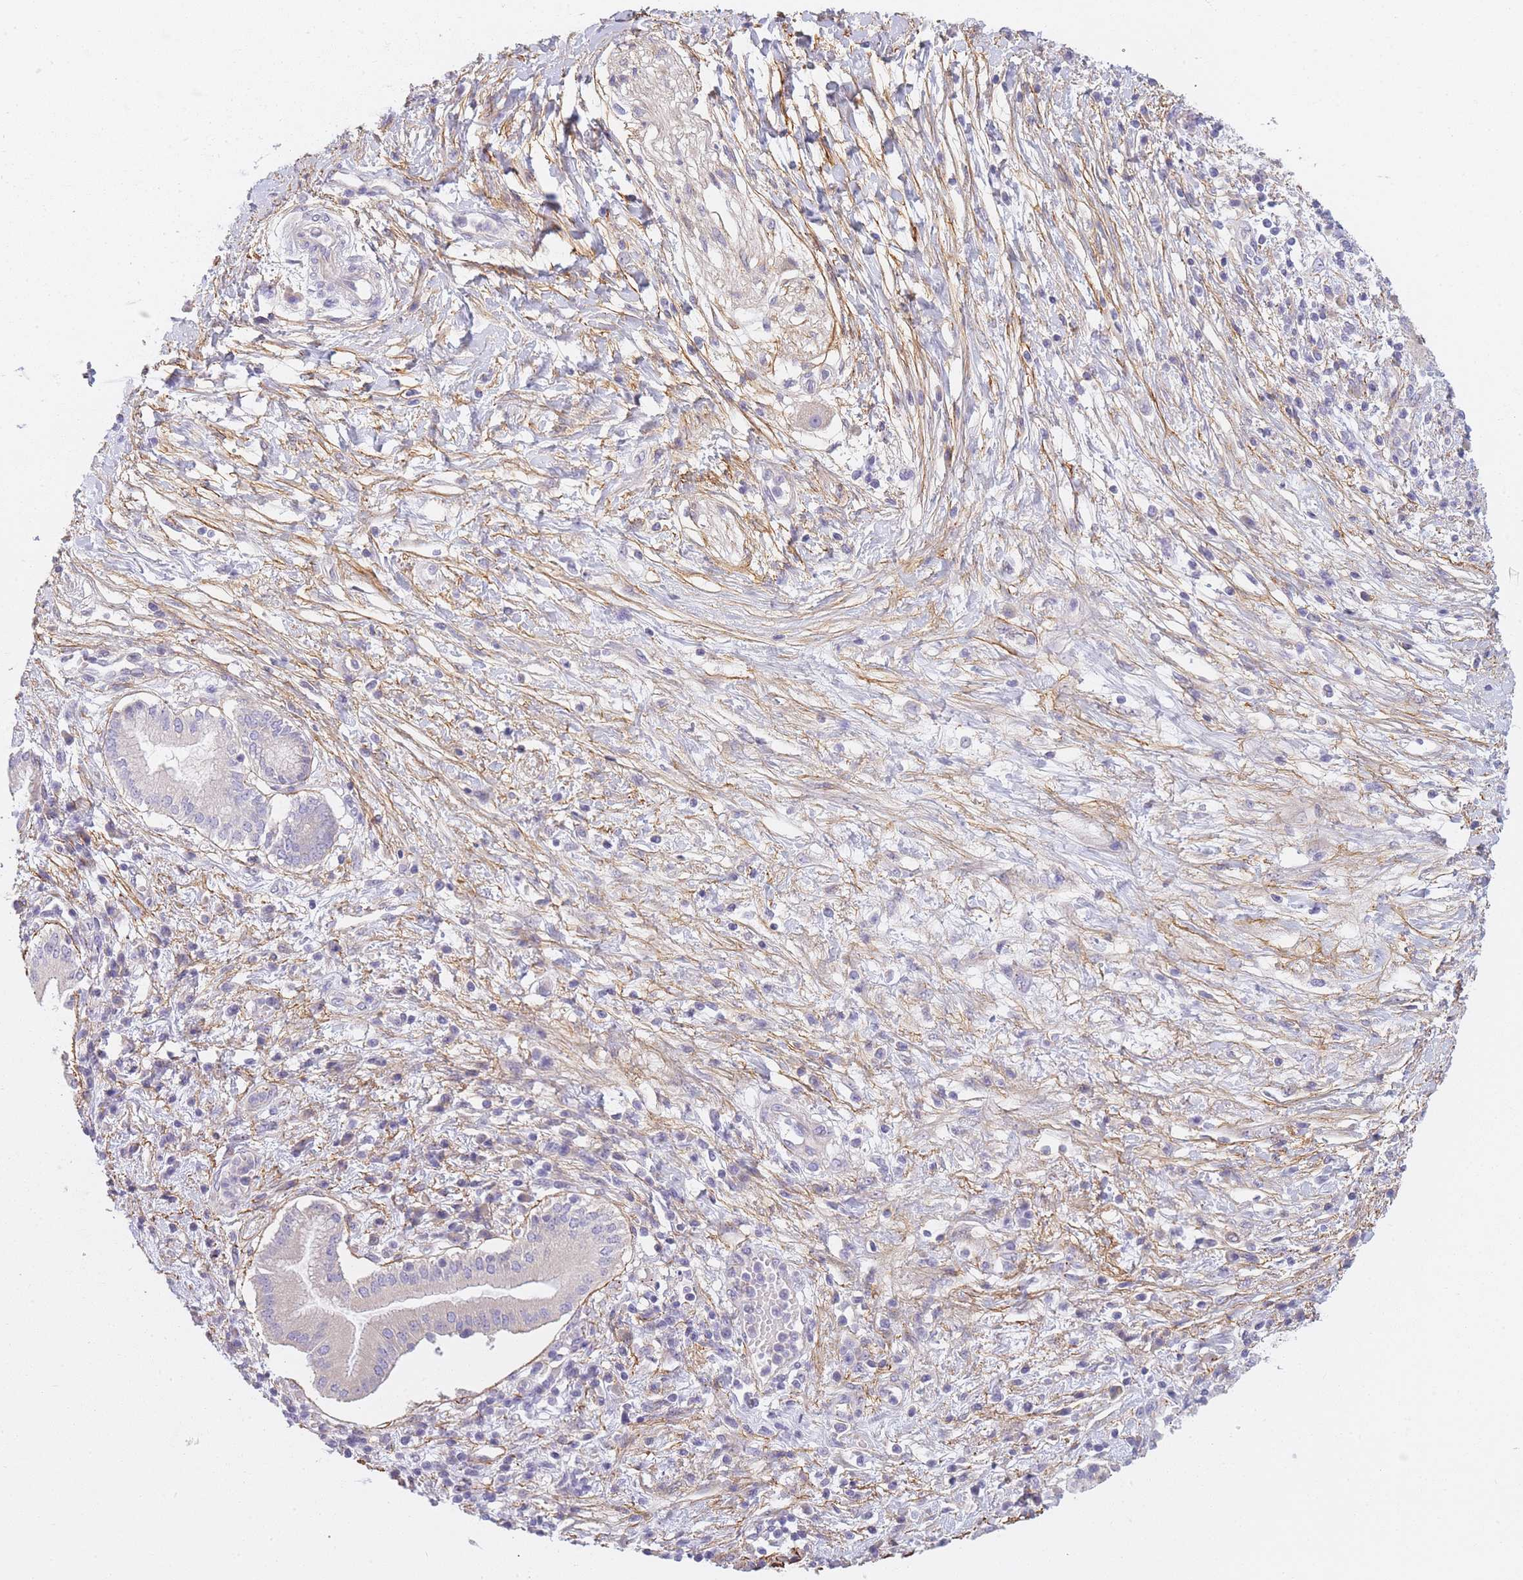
{"staining": {"intensity": "negative", "quantity": "none", "location": "none"}, "tissue": "pancreatic cancer", "cell_type": "Tumor cells", "image_type": "cancer", "snomed": [{"axis": "morphology", "description": "Adenocarcinoma, NOS"}, {"axis": "topography", "description": "Pancreas"}], "caption": "Immunohistochemistry (IHC) histopathology image of human pancreatic cancer (adenocarcinoma) stained for a protein (brown), which shows no expression in tumor cells.", "gene": "AP3M2", "patient": {"sex": "male", "age": 68}}